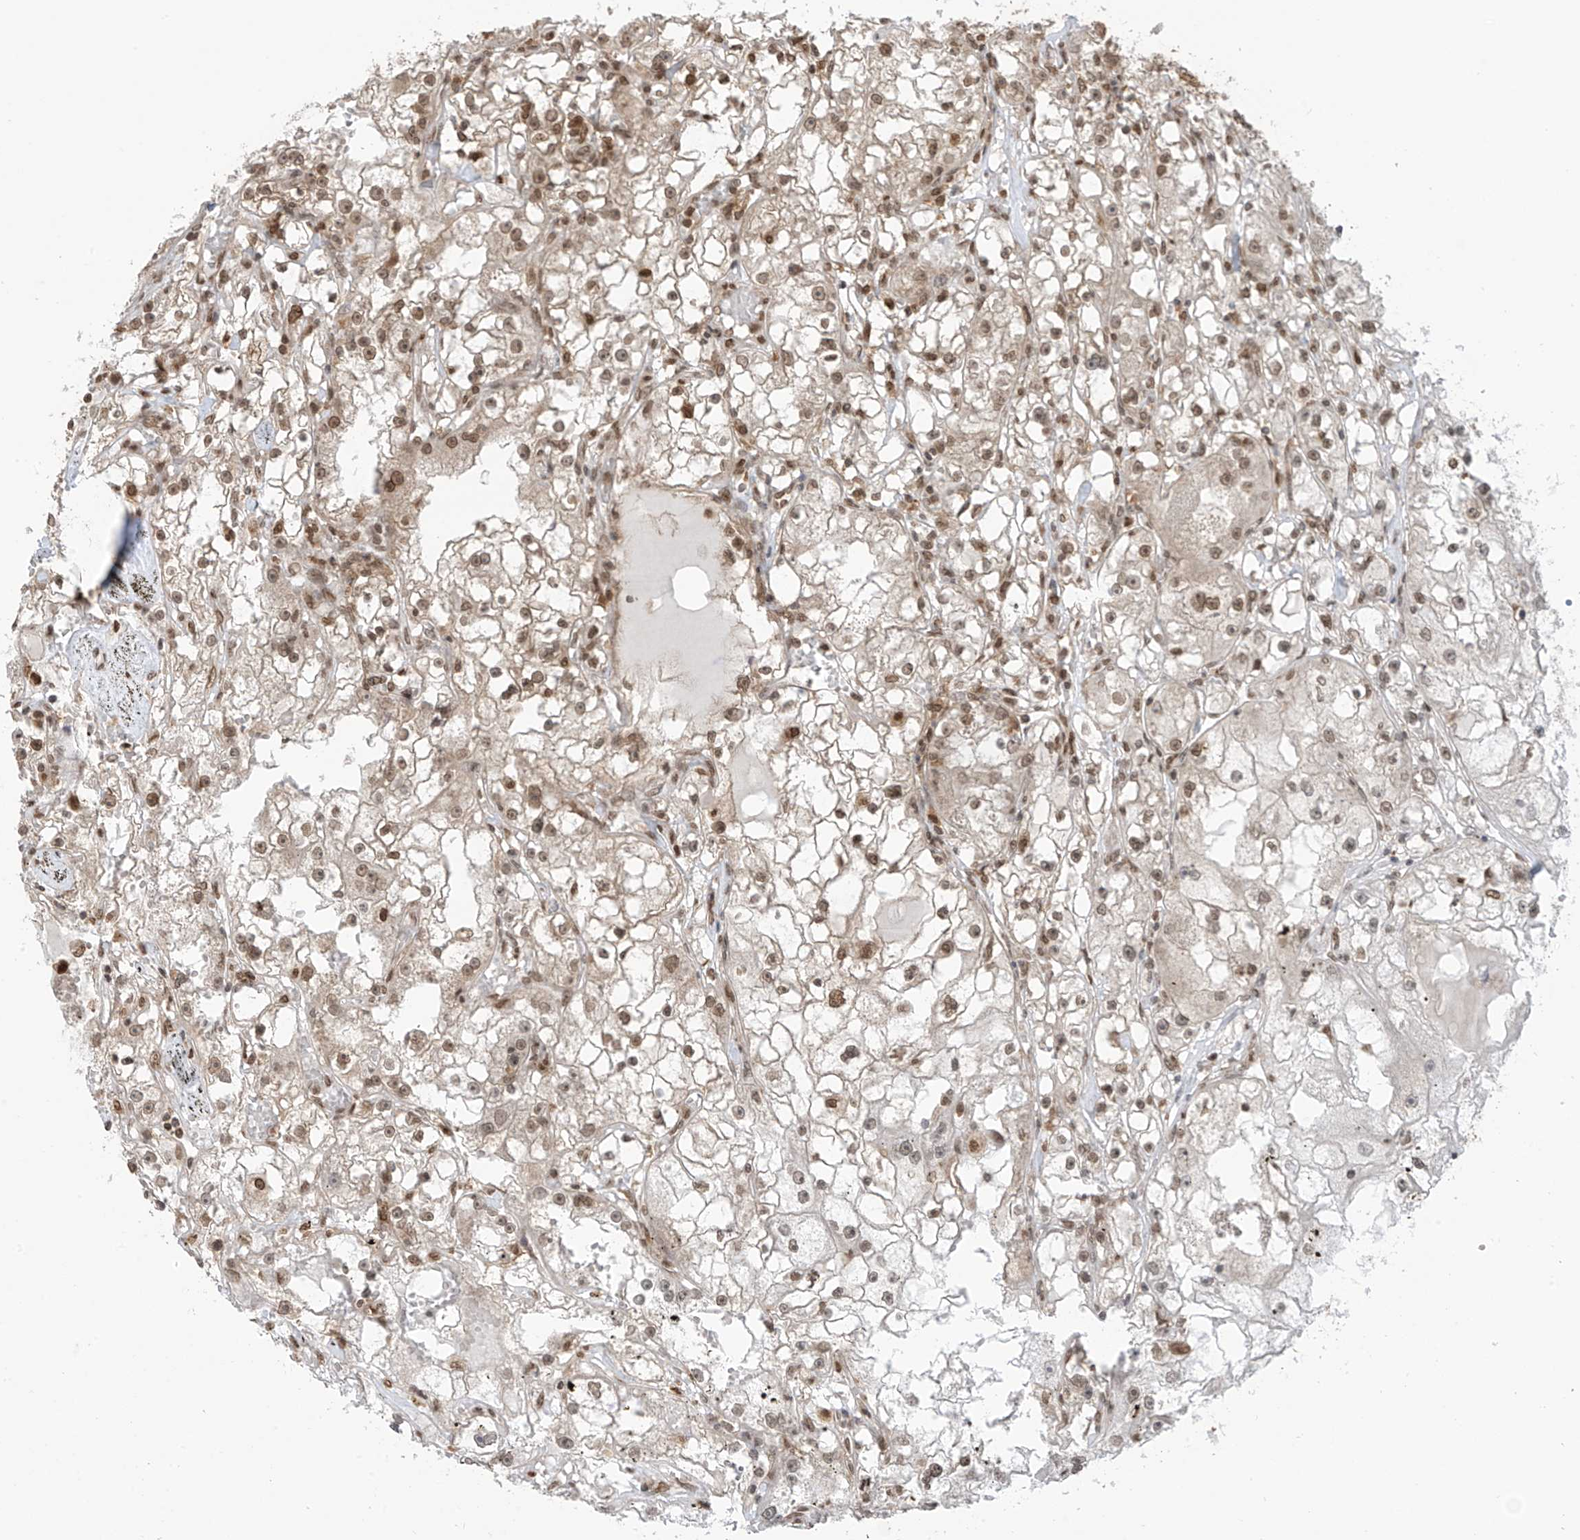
{"staining": {"intensity": "moderate", "quantity": "25%-75%", "location": "nuclear"}, "tissue": "renal cancer", "cell_type": "Tumor cells", "image_type": "cancer", "snomed": [{"axis": "morphology", "description": "Adenocarcinoma, NOS"}, {"axis": "topography", "description": "Kidney"}], "caption": "This is a micrograph of immunohistochemistry staining of renal cancer (adenocarcinoma), which shows moderate expression in the nuclear of tumor cells.", "gene": "KPNB1", "patient": {"sex": "male", "age": 56}}